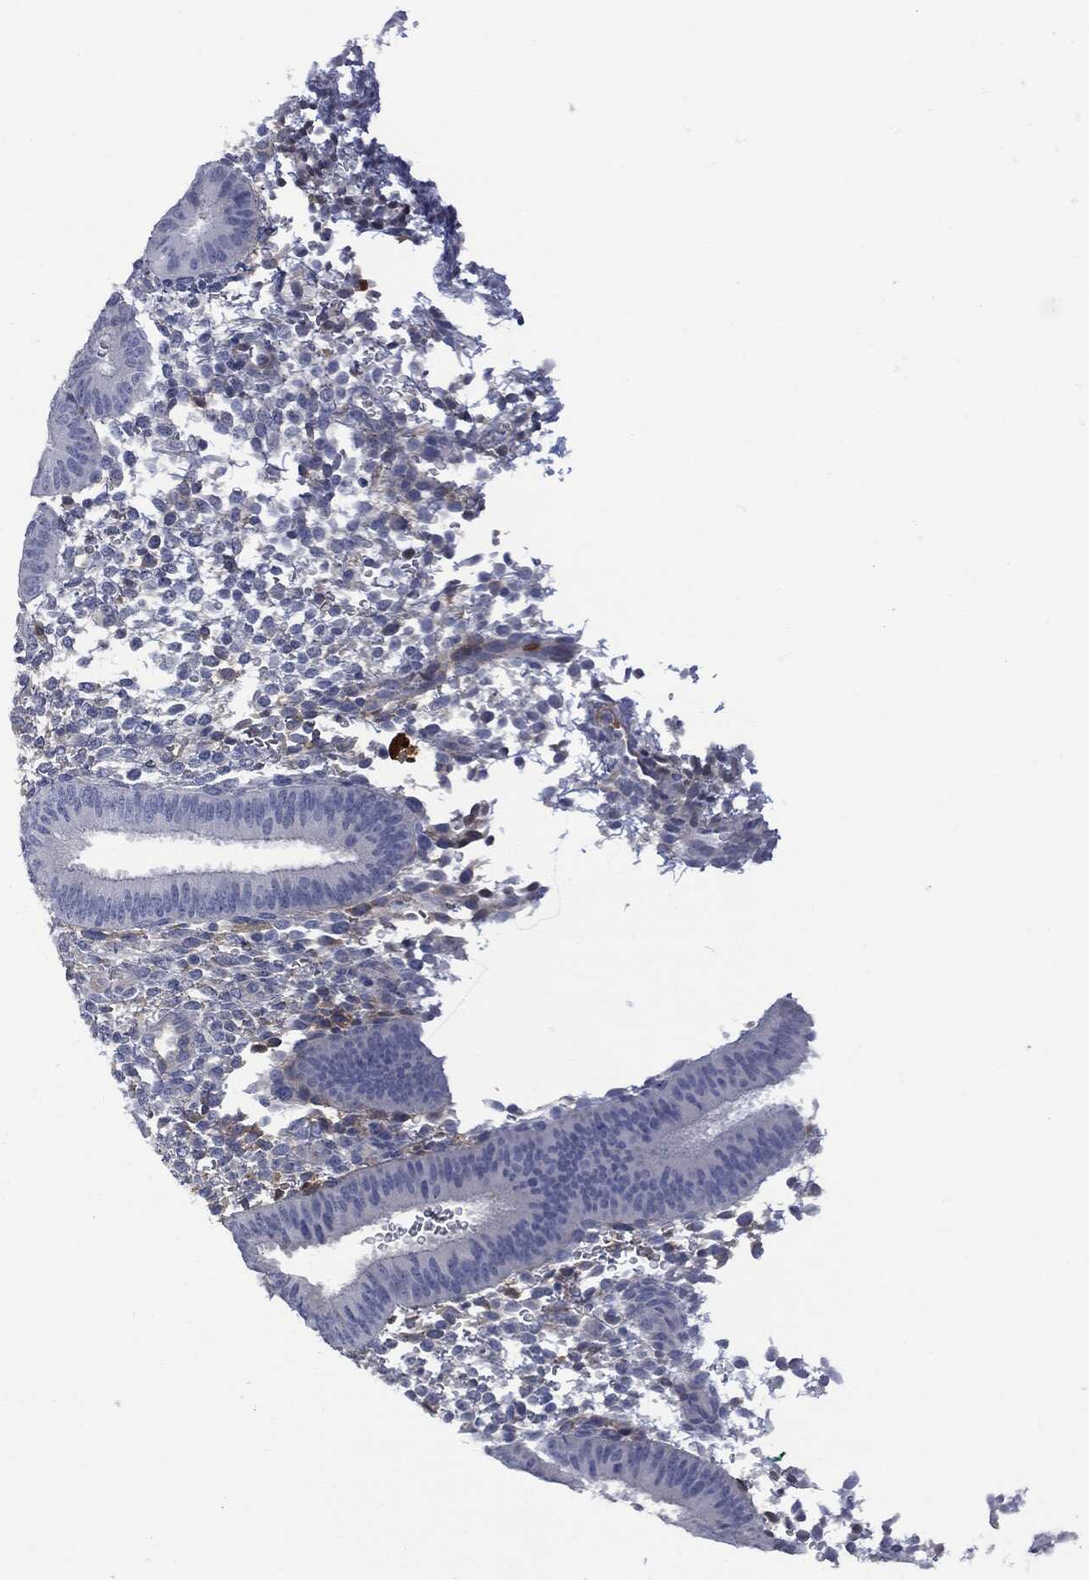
{"staining": {"intensity": "negative", "quantity": "none", "location": "none"}, "tissue": "endometrium", "cell_type": "Cells in endometrial stroma", "image_type": "normal", "snomed": [{"axis": "morphology", "description": "Normal tissue, NOS"}, {"axis": "topography", "description": "Endometrium"}], "caption": "Human endometrium stained for a protein using IHC shows no positivity in cells in endometrial stroma.", "gene": "BTK", "patient": {"sex": "female", "age": 39}}